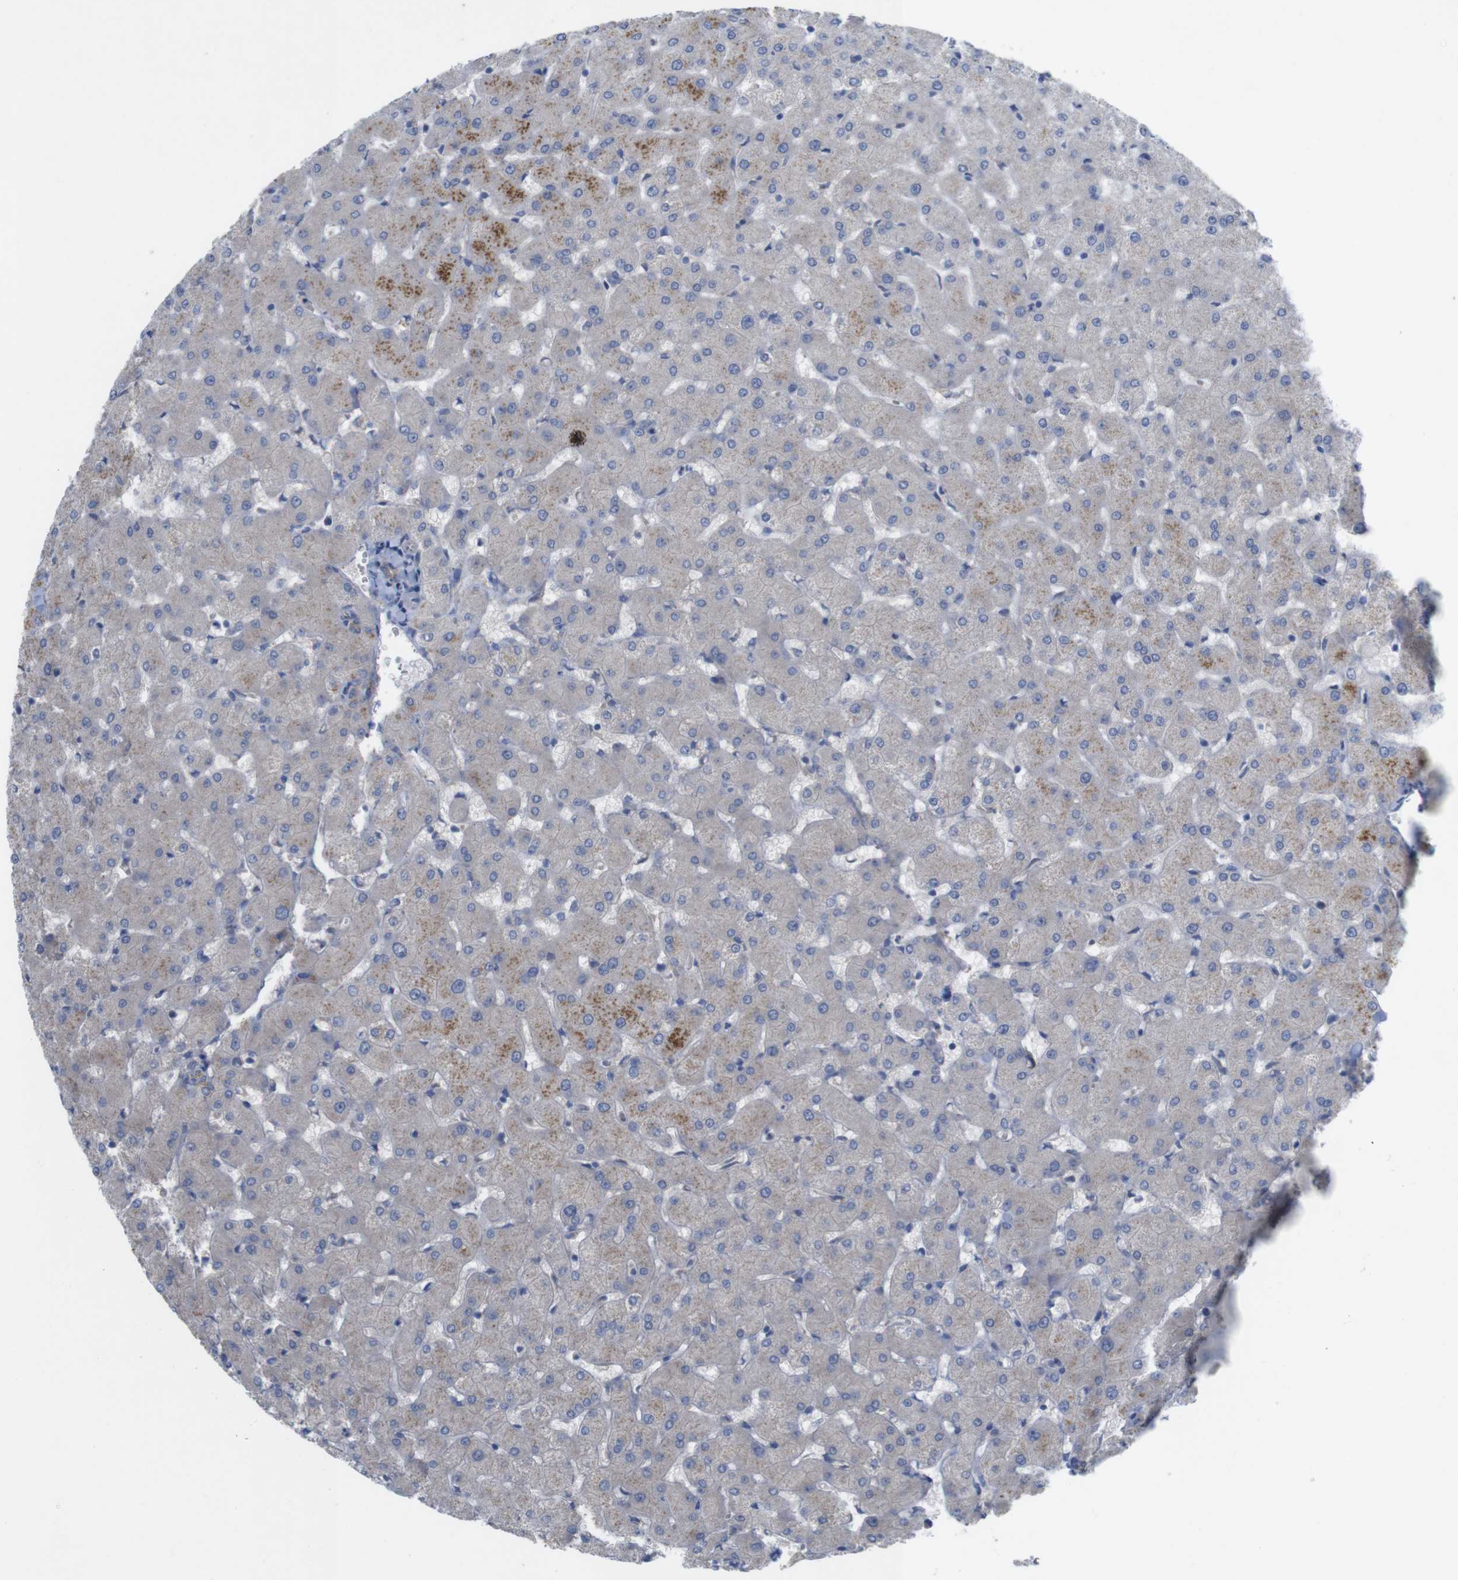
{"staining": {"intensity": "weak", "quantity": ">75%", "location": "cytoplasmic/membranous"}, "tissue": "liver", "cell_type": "Cholangiocytes", "image_type": "normal", "snomed": [{"axis": "morphology", "description": "Normal tissue, NOS"}, {"axis": "topography", "description": "Liver"}], "caption": "Liver was stained to show a protein in brown. There is low levels of weak cytoplasmic/membranous expression in approximately >75% of cholangiocytes. The staining was performed using DAB (3,3'-diaminobenzidine), with brown indicating positive protein expression. Nuclei are stained blue with hematoxylin.", "gene": "KIDINS220", "patient": {"sex": "female", "age": 63}}